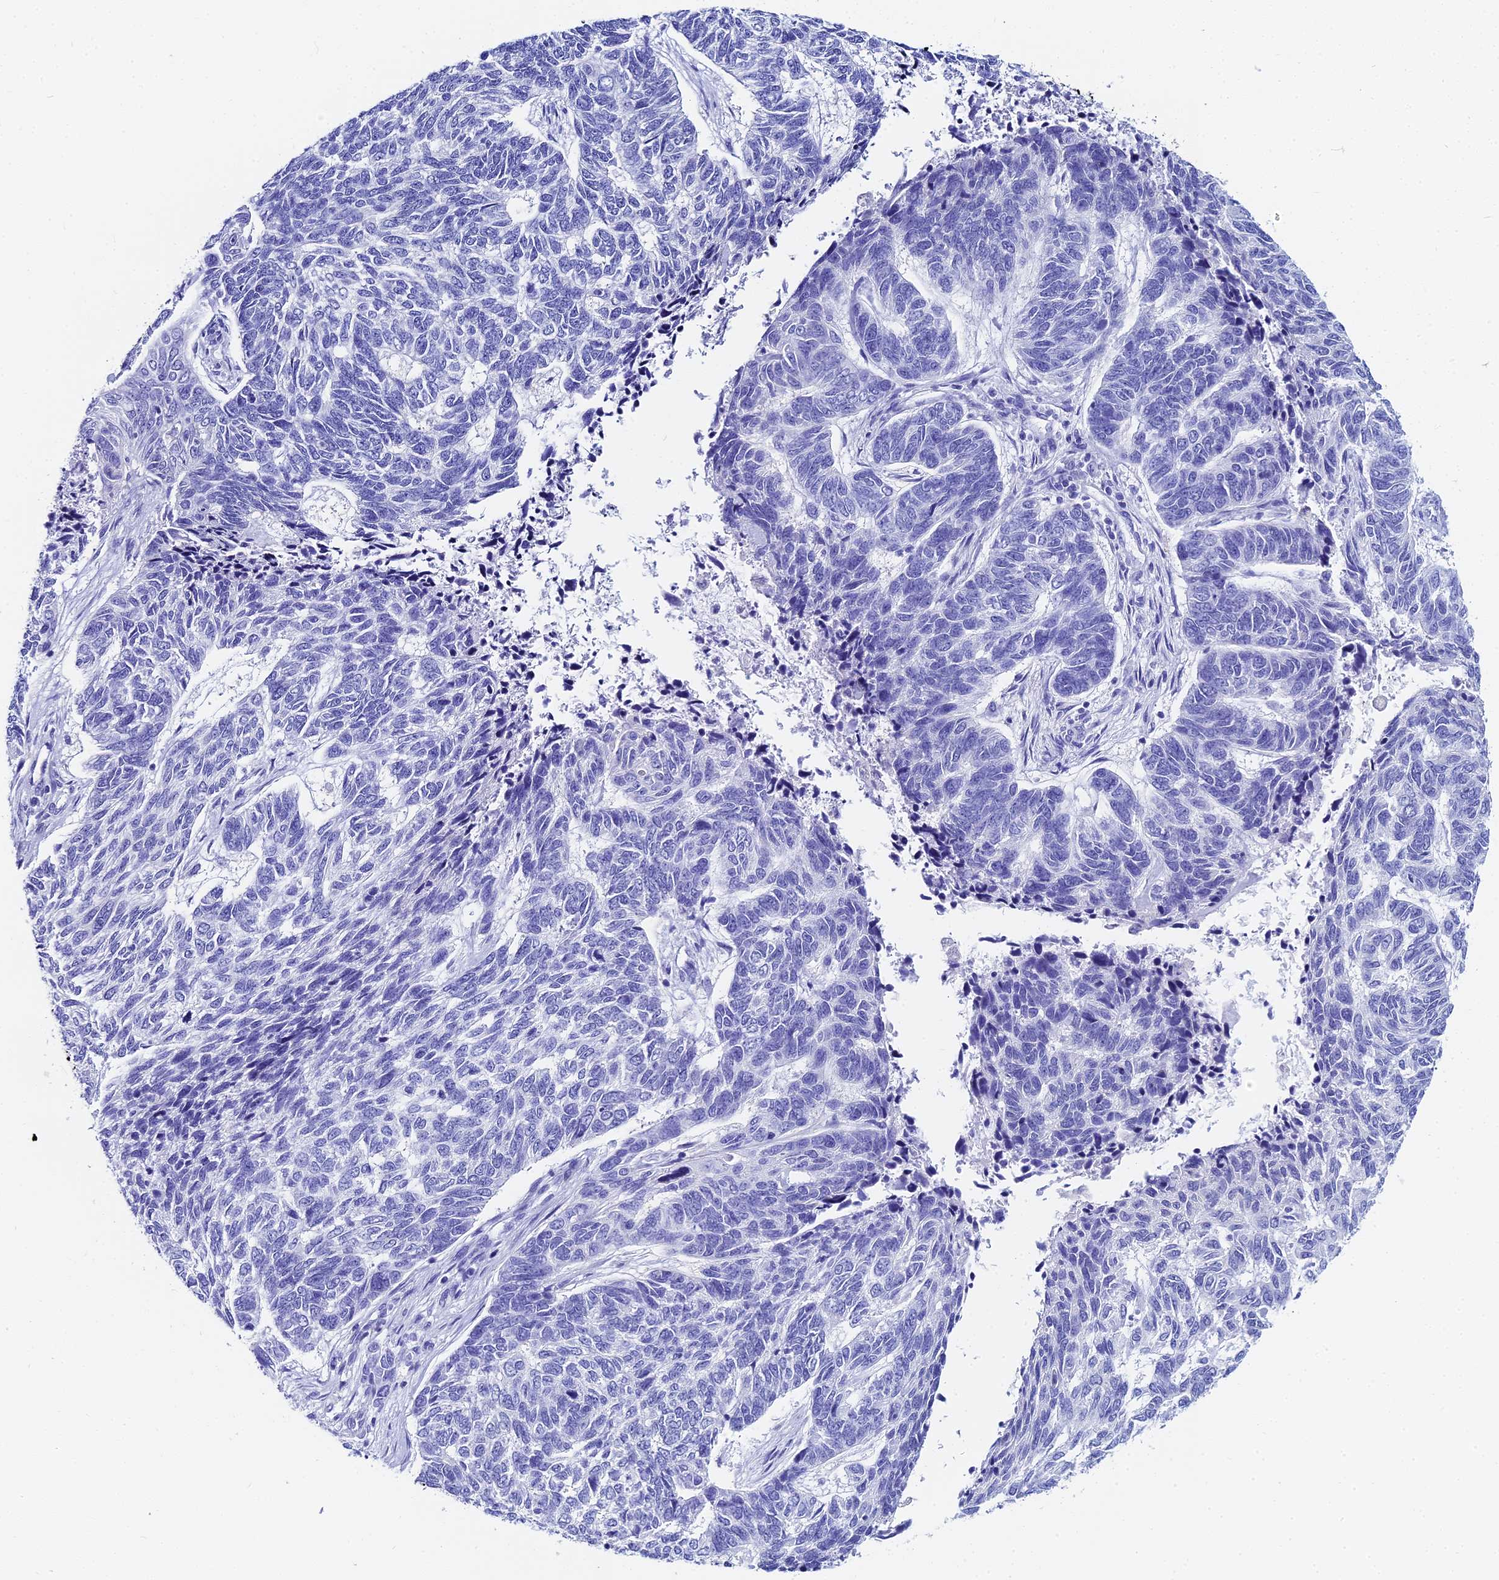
{"staining": {"intensity": "negative", "quantity": "none", "location": "none"}, "tissue": "skin cancer", "cell_type": "Tumor cells", "image_type": "cancer", "snomed": [{"axis": "morphology", "description": "Basal cell carcinoma"}, {"axis": "topography", "description": "Skin"}], "caption": "Tumor cells are negative for protein expression in human skin cancer (basal cell carcinoma). Brightfield microscopy of immunohistochemistry stained with DAB (3,3'-diaminobenzidine) (brown) and hematoxylin (blue), captured at high magnification.", "gene": "HSPA1L", "patient": {"sex": "female", "age": 65}}